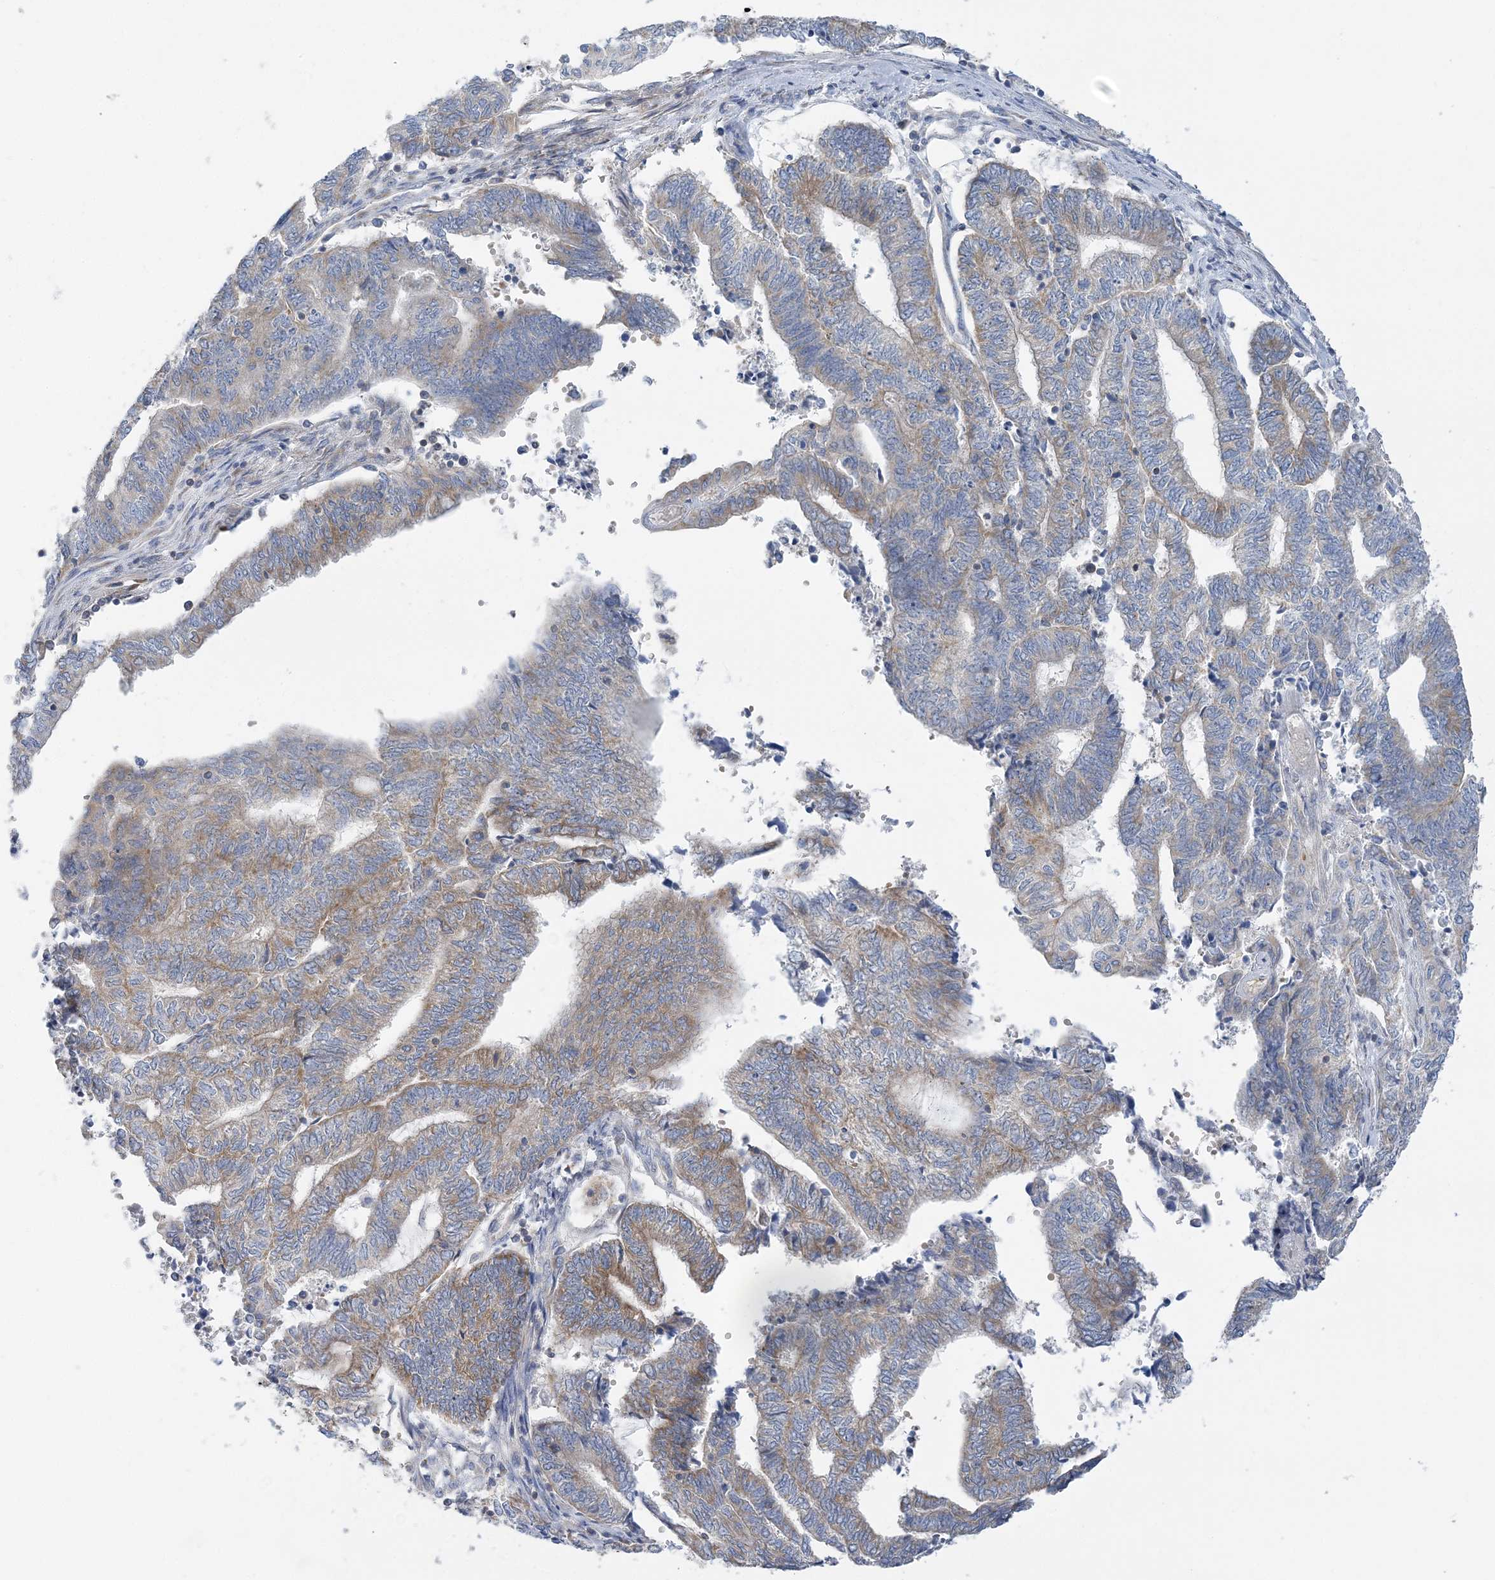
{"staining": {"intensity": "moderate", "quantity": "<25%", "location": "cytoplasmic/membranous"}, "tissue": "endometrial cancer", "cell_type": "Tumor cells", "image_type": "cancer", "snomed": [{"axis": "morphology", "description": "Adenocarcinoma, NOS"}, {"axis": "topography", "description": "Uterus"}, {"axis": "topography", "description": "Endometrium"}], "caption": "Tumor cells show moderate cytoplasmic/membranous positivity in about <25% of cells in endometrial cancer.", "gene": "FAM114A2", "patient": {"sex": "female", "age": 70}}